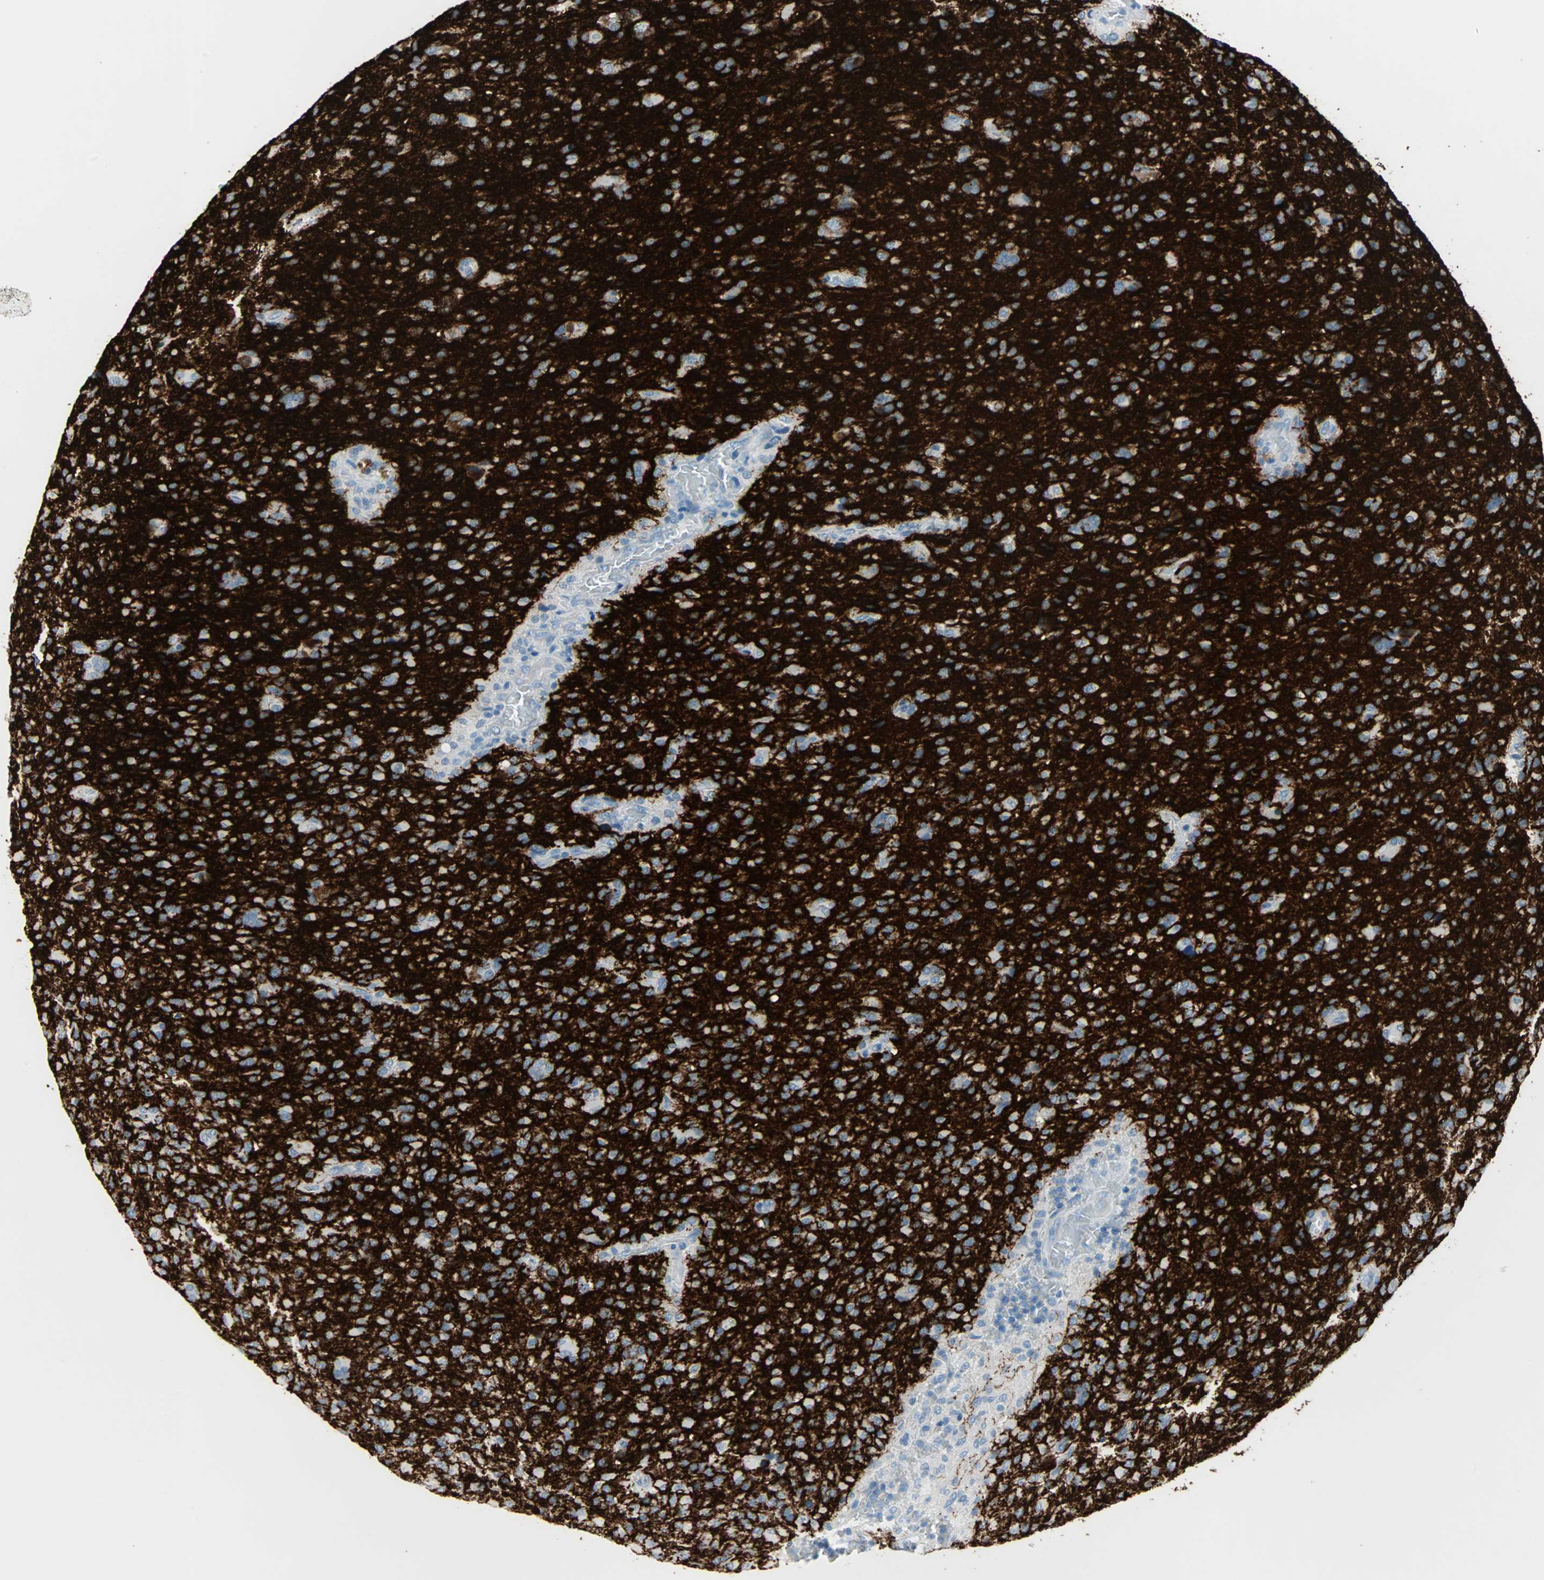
{"staining": {"intensity": "negative", "quantity": "none", "location": "none"}, "tissue": "glioma", "cell_type": "Tumor cells", "image_type": "cancer", "snomed": [{"axis": "morphology", "description": "Glioma, malignant, High grade"}, {"axis": "topography", "description": "Brain"}], "caption": "A histopathology image of high-grade glioma (malignant) stained for a protein displays no brown staining in tumor cells. (DAB (3,3'-diaminobenzidine) immunohistochemistry (IHC) with hematoxylin counter stain).", "gene": "STX1A", "patient": {"sex": "male", "age": 71}}